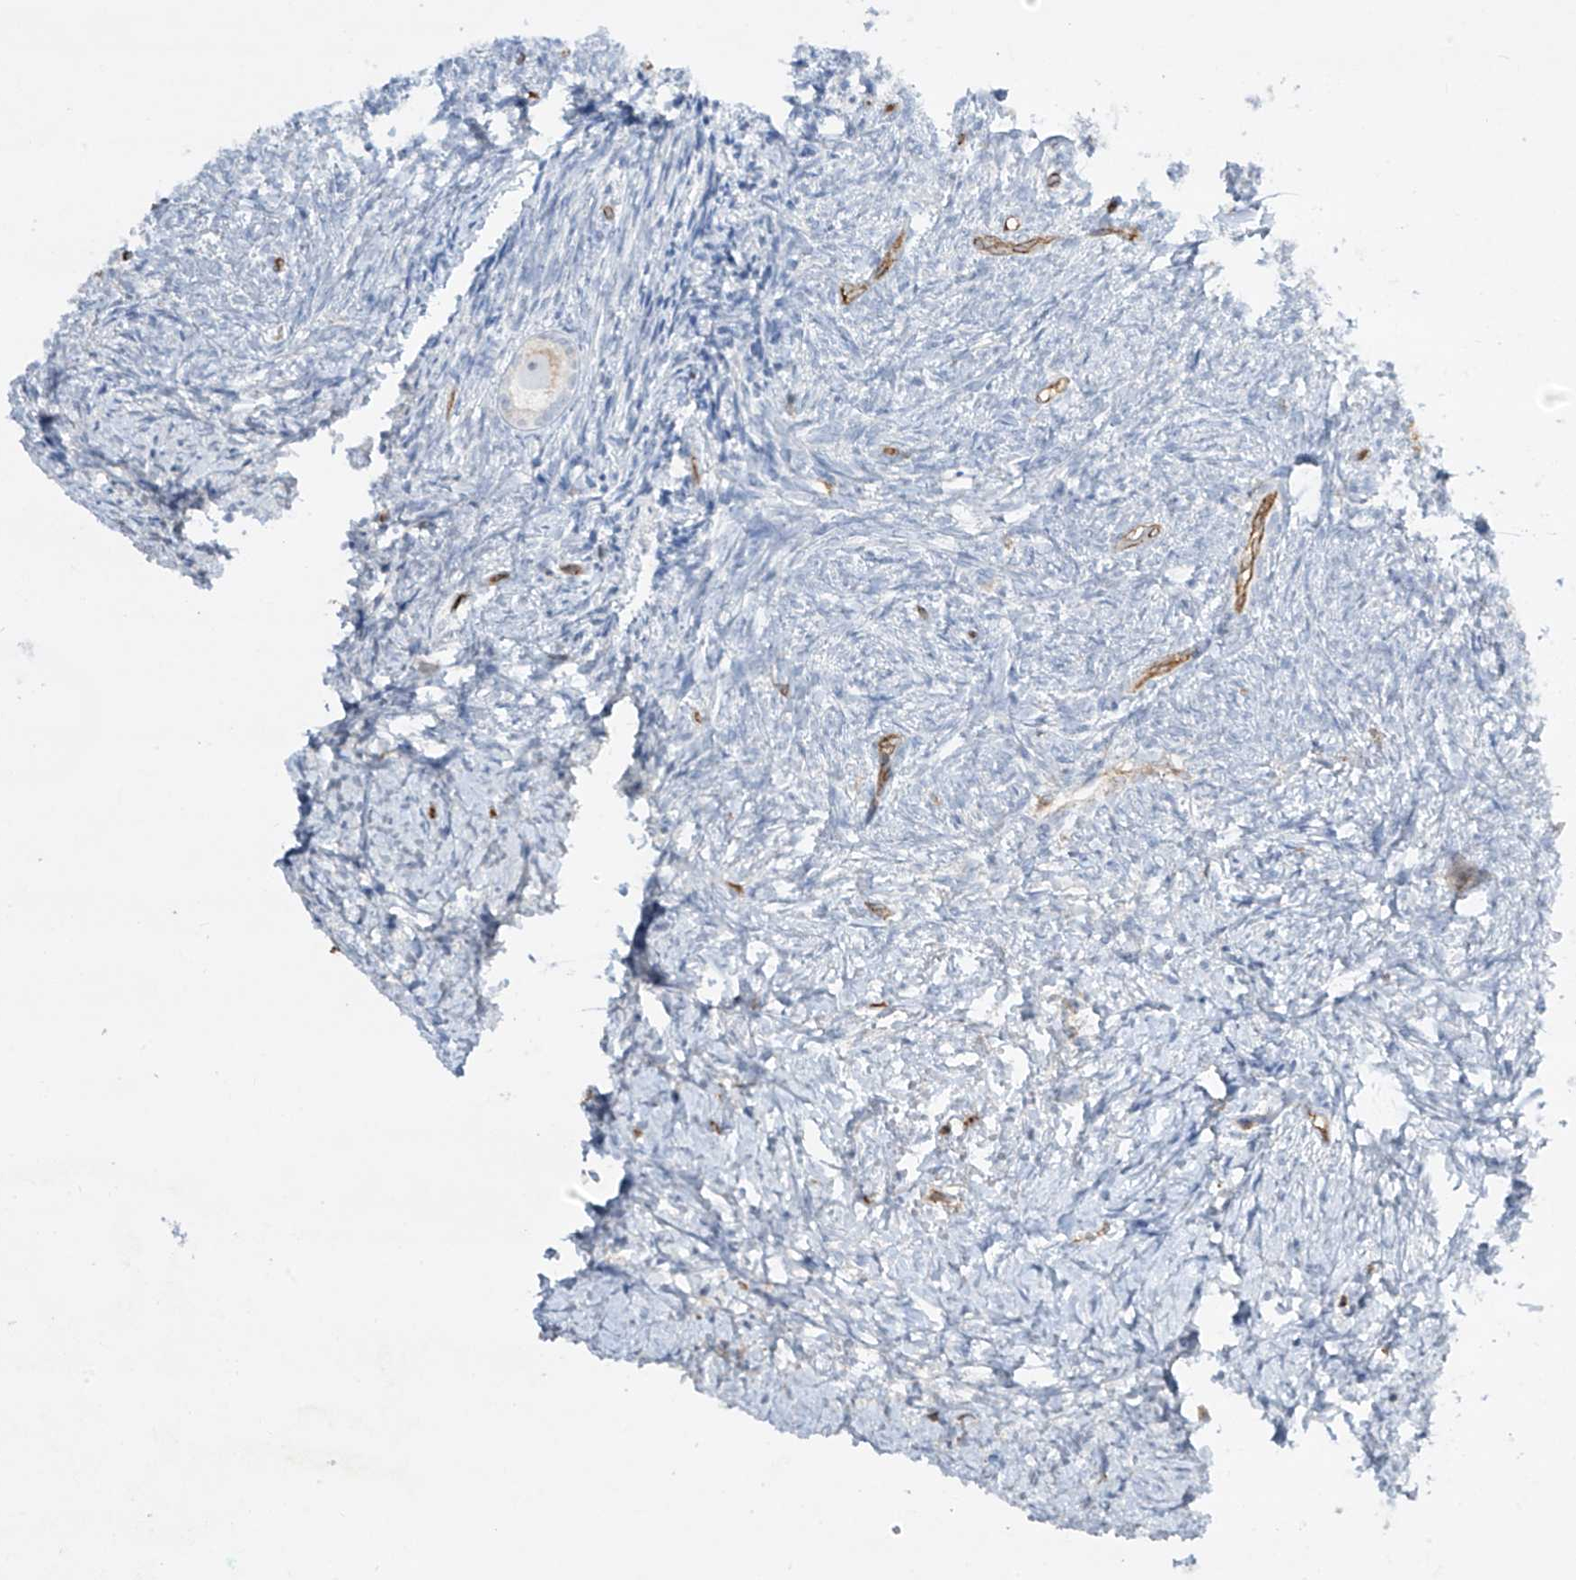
{"staining": {"intensity": "weak", "quantity": ">75%", "location": "cytoplasmic/membranous"}, "tissue": "ovary", "cell_type": "Follicle cells", "image_type": "normal", "snomed": [{"axis": "morphology", "description": "Normal tissue, NOS"}, {"axis": "topography", "description": "Ovary"}], "caption": "Brown immunohistochemical staining in unremarkable human ovary shows weak cytoplasmic/membranous staining in approximately >75% of follicle cells. The staining is performed using DAB (3,3'-diaminobenzidine) brown chromogen to label protein expression. The nuclei are counter-stained blue using hematoxylin.", "gene": "HLA", "patient": {"sex": "female", "age": 41}}